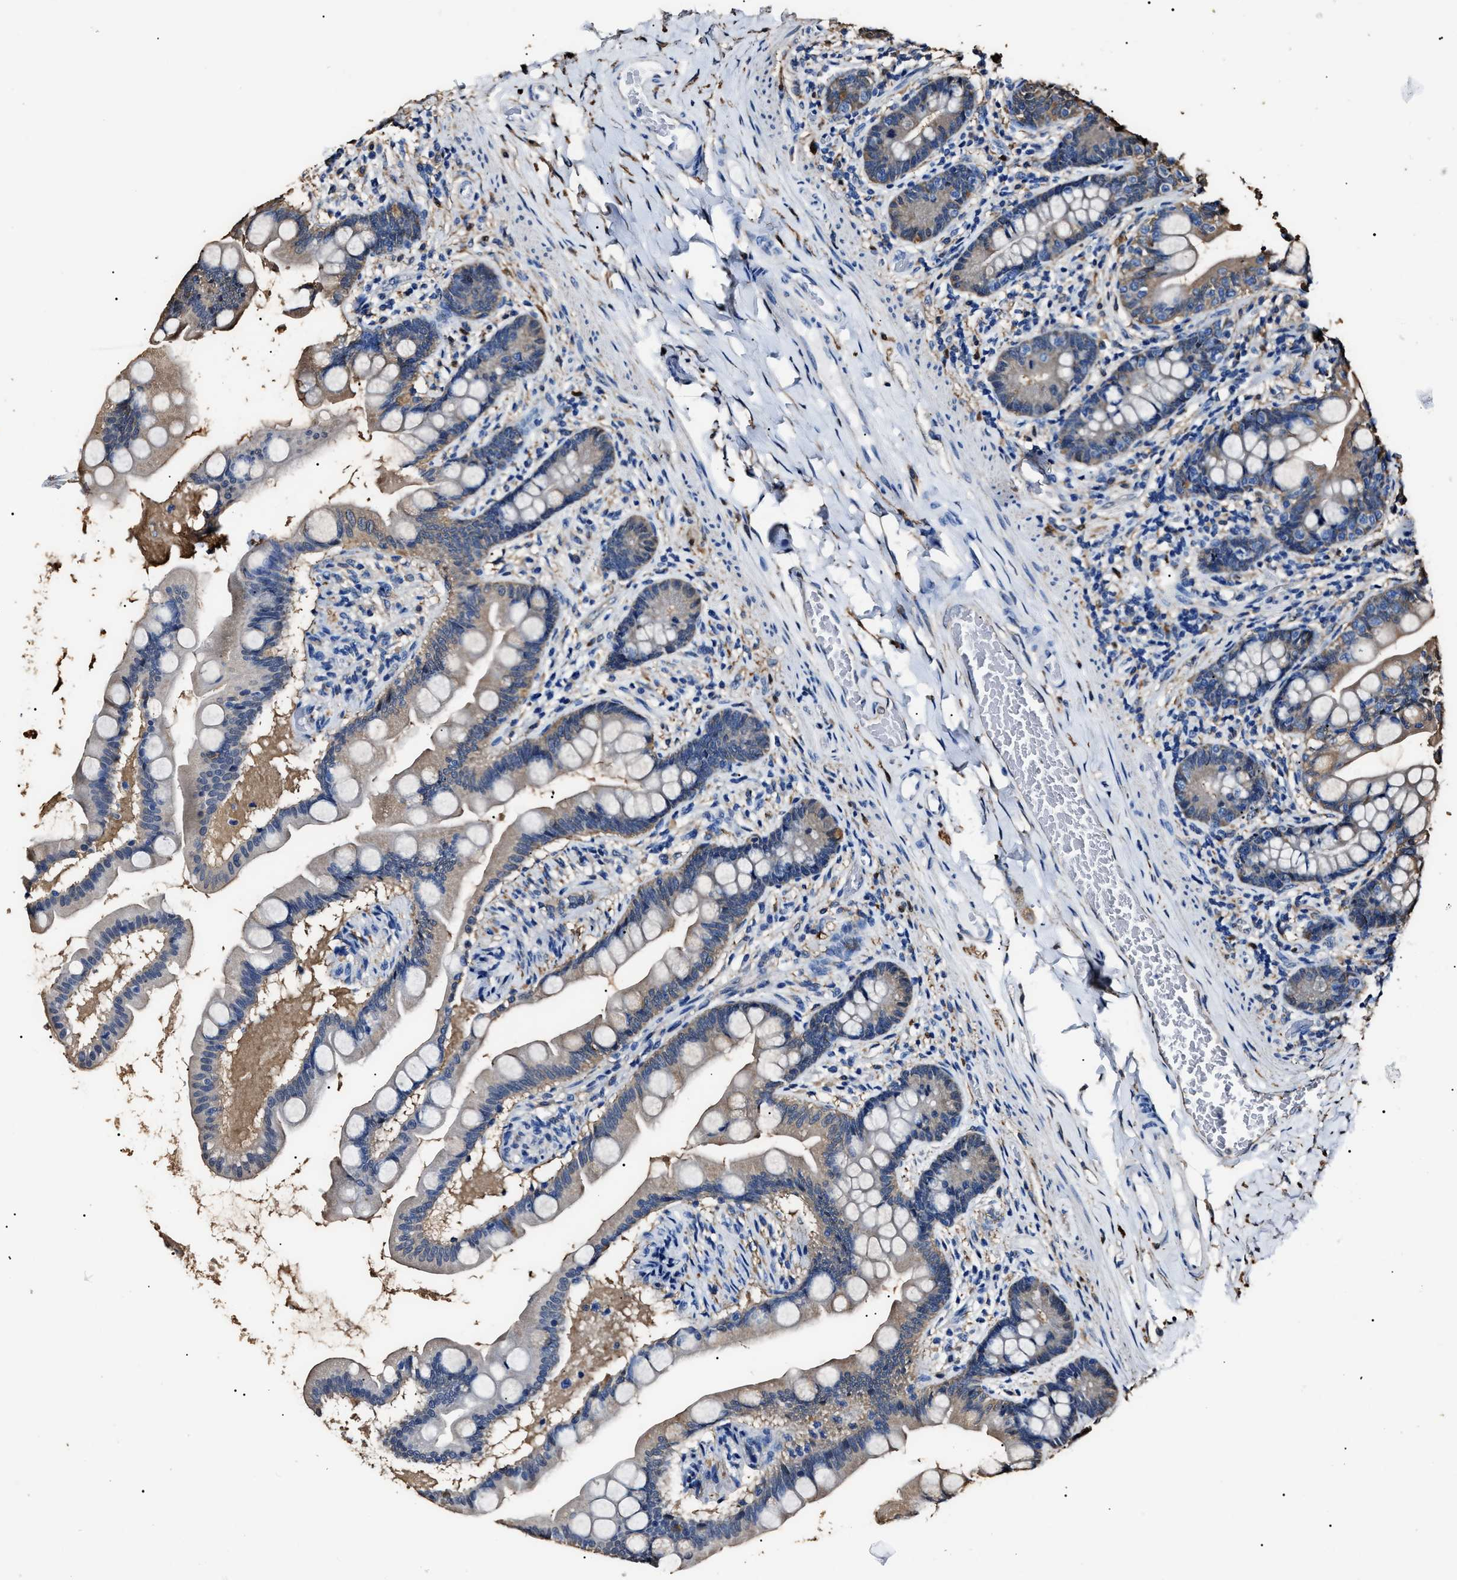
{"staining": {"intensity": "moderate", "quantity": "25%-75%", "location": "cytoplasmic/membranous"}, "tissue": "small intestine", "cell_type": "Glandular cells", "image_type": "normal", "snomed": [{"axis": "morphology", "description": "Normal tissue, NOS"}, {"axis": "topography", "description": "Small intestine"}], "caption": "Immunohistochemical staining of normal small intestine displays 25%-75% levels of moderate cytoplasmic/membranous protein positivity in about 25%-75% of glandular cells. (brown staining indicates protein expression, while blue staining denotes nuclei).", "gene": "ALDH1A1", "patient": {"sex": "female", "age": 56}}